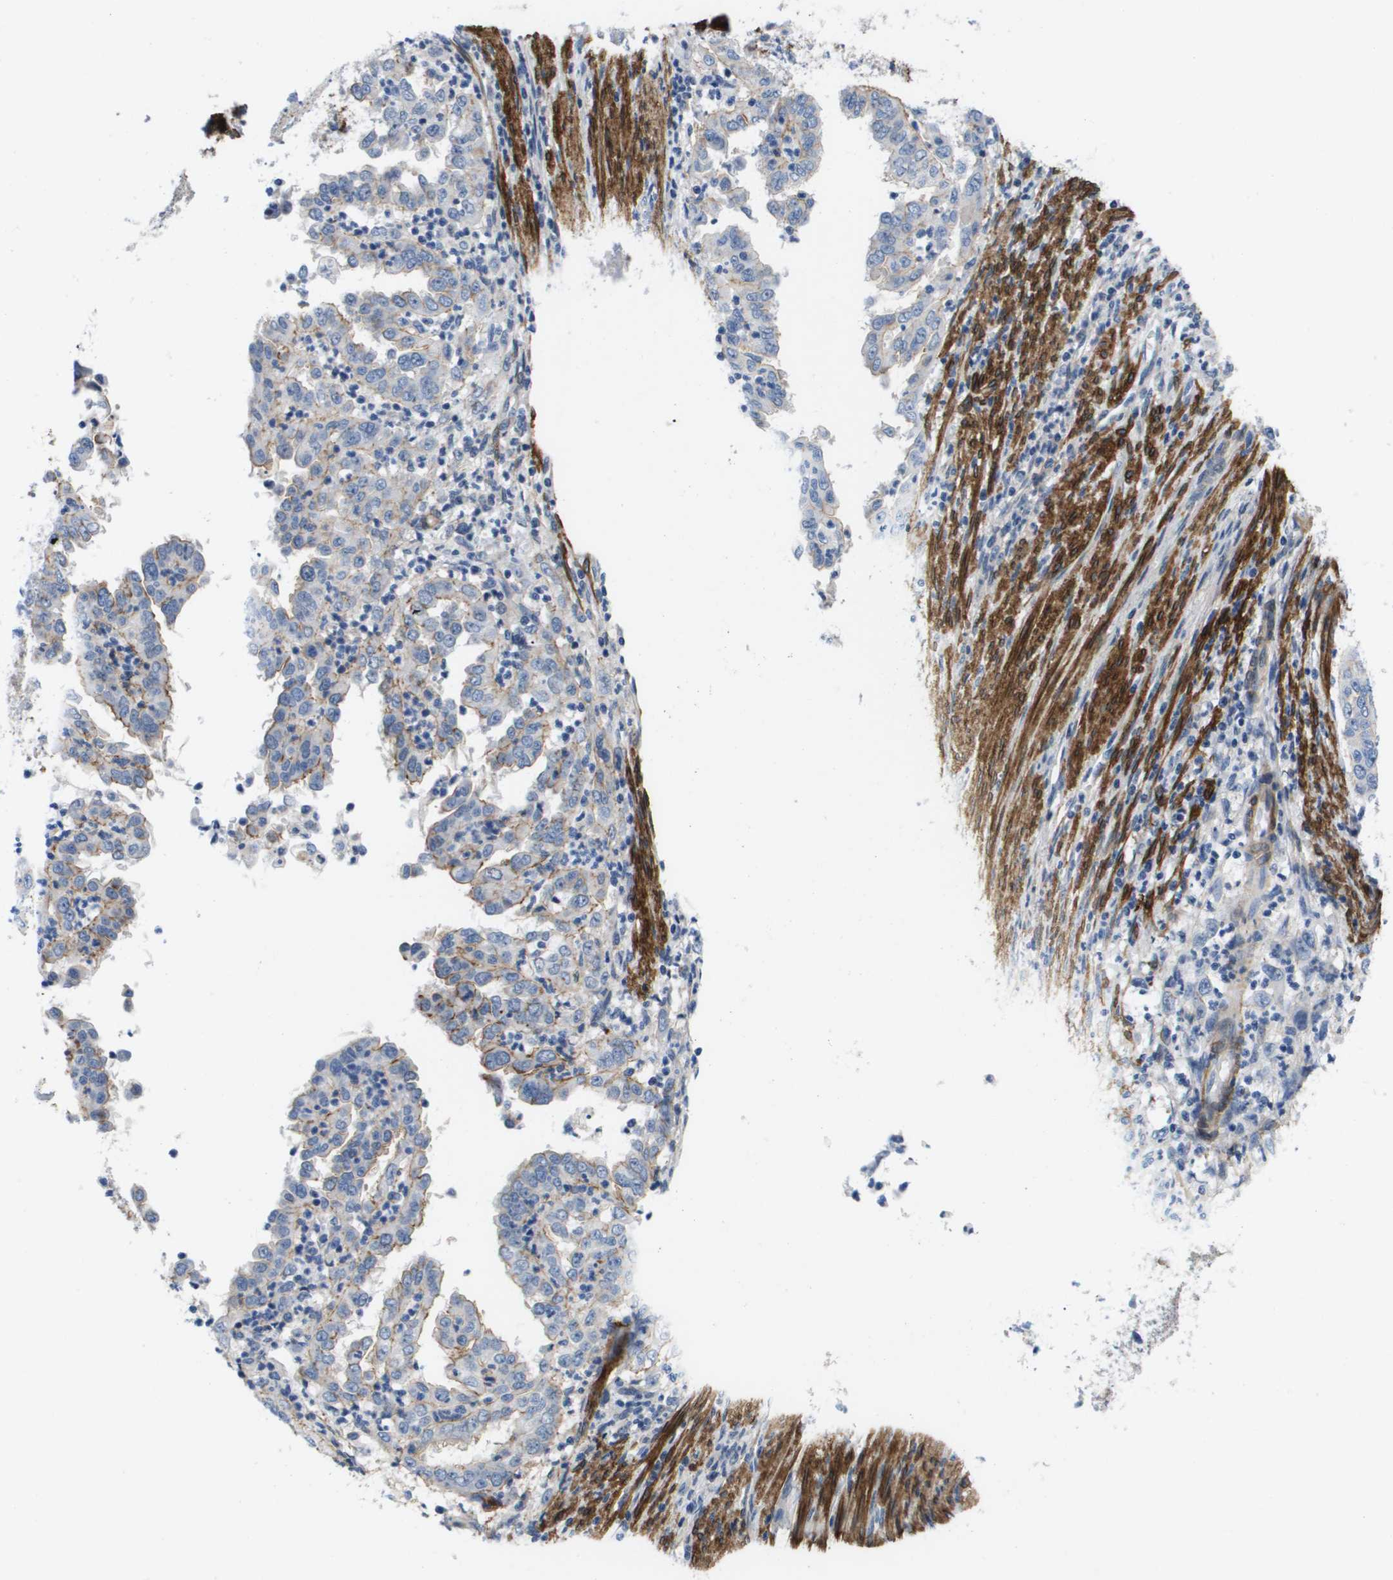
{"staining": {"intensity": "weak", "quantity": "<25%", "location": "cytoplasmic/membranous"}, "tissue": "endometrial cancer", "cell_type": "Tumor cells", "image_type": "cancer", "snomed": [{"axis": "morphology", "description": "Adenocarcinoma, NOS"}, {"axis": "topography", "description": "Endometrium"}], "caption": "Immunohistochemical staining of human endometrial cancer (adenocarcinoma) shows no significant staining in tumor cells. (DAB (3,3'-diaminobenzidine) IHC visualized using brightfield microscopy, high magnification).", "gene": "LPP", "patient": {"sex": "female", "age": 85}}